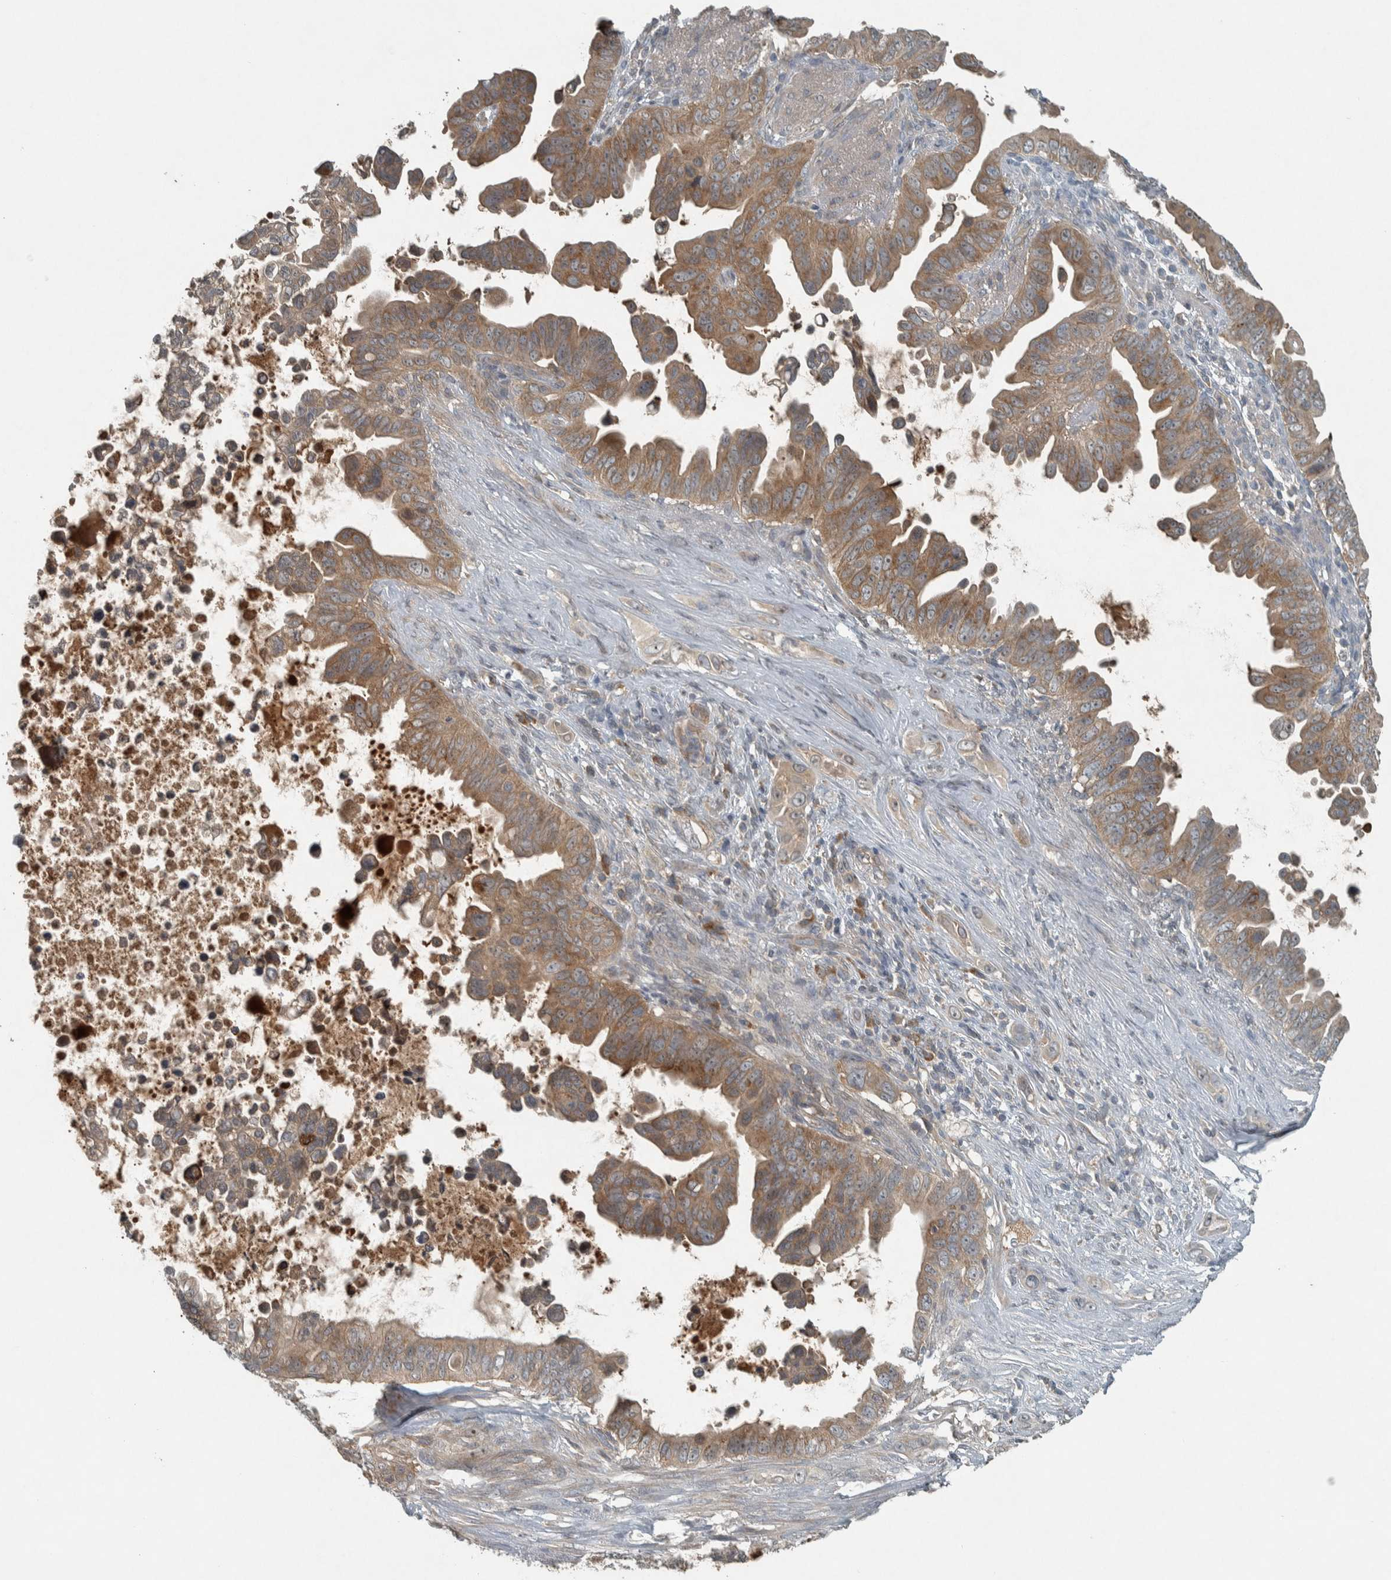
{"staining": {"intensity": "moderate", "quantity": ">75%", "location": "cytoplasmic/membranous"}, "tissue": "pancreatic cancer", "cell_type": "Tumor cells", "image_type": "cancer", "snomed": [{"axis": "morphology", "description": "Adenocarcinoma, NOS"}, {"axis": "topography", "description": "Pancreas"}], "caption": "Protein expression analysis of pancreatic cancer (adenocarcinoma) demonstrates moderate cytoplasmic/membranous staining in approximately >75% of tumor cells.", "gene": "CLCN2", "patient": {"sex": "female", "age": 72}}